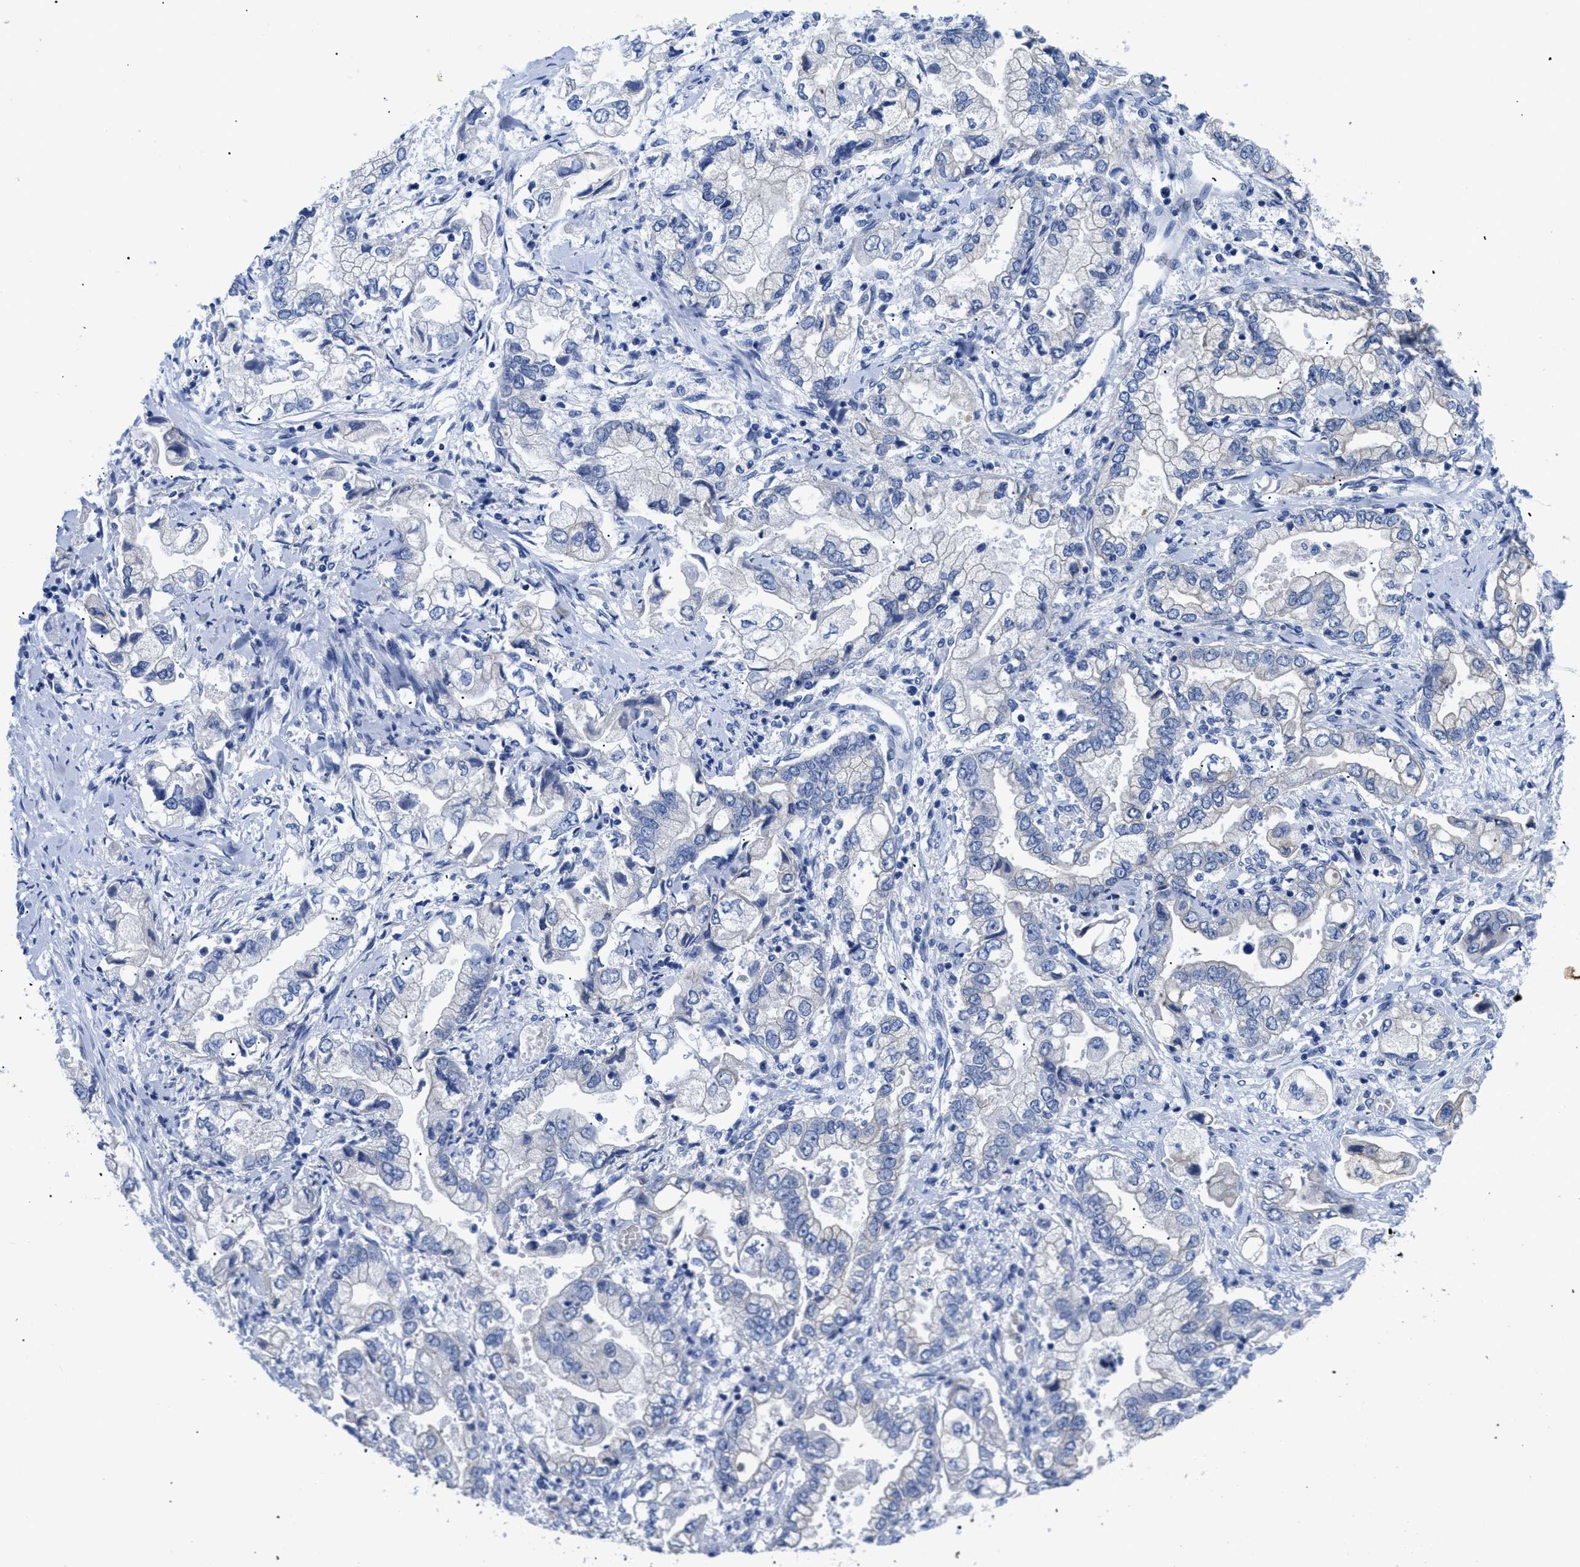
{"staining": {"intensity": "negative", "quantity": "none", "location": "none"}, "tissue": "stomach cancer", "cell_type": "Tumor cells", "image_type": "cancer", "snomed": [{"axis": "morphology", "description": "Normal tissue, NOS"}, {"axis": "morphology", "description": "Adenocarcinoma, NOS"}, {"axis": "topography", "description": "Stomach"}], "caption": "Immunohistochemistry photomicrograph of human stomach cancer stained for a protein (brown), which shows no positivity in tumor cells.", "gene": "TMEM68", "patient": {"sex": "male", "age": 62}}